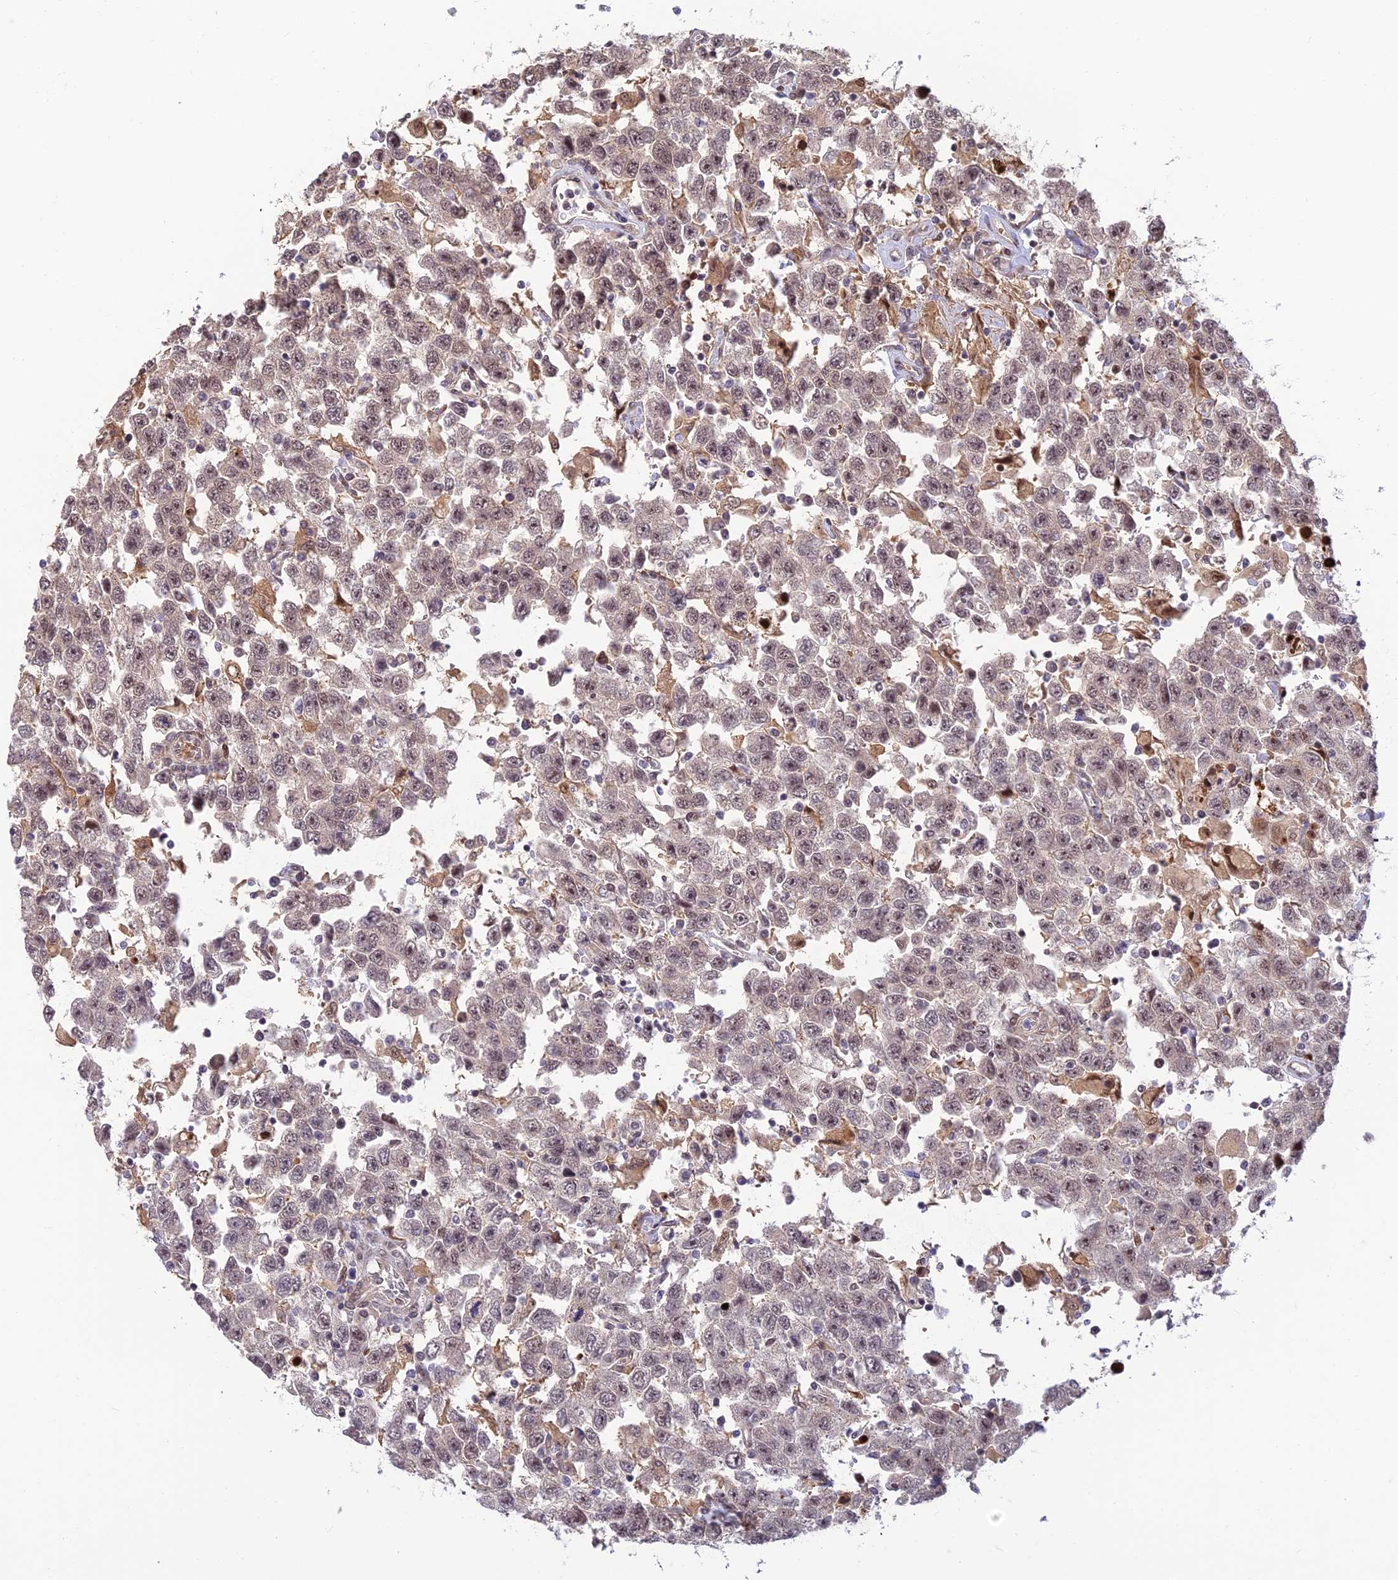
{"staining": {"intensity": "negative", "quantity": "none", "location": "none"}, "tissue": "testis cancer", "cell_type": "Tumor cells", "image_type": "cancer", "snomed": [{"axis": "morphology", "description": "Seminoma, NOS"}, {"axis": "topography", "description": "Testis"}], "caption": "DAB (3,3'-diaminobenzidine) immunohistochemical staining of testis seminoma displays no significant expression in tumor cells.", "gene": "UFSP2", "patient": {"sex": "male", "age": 41}}